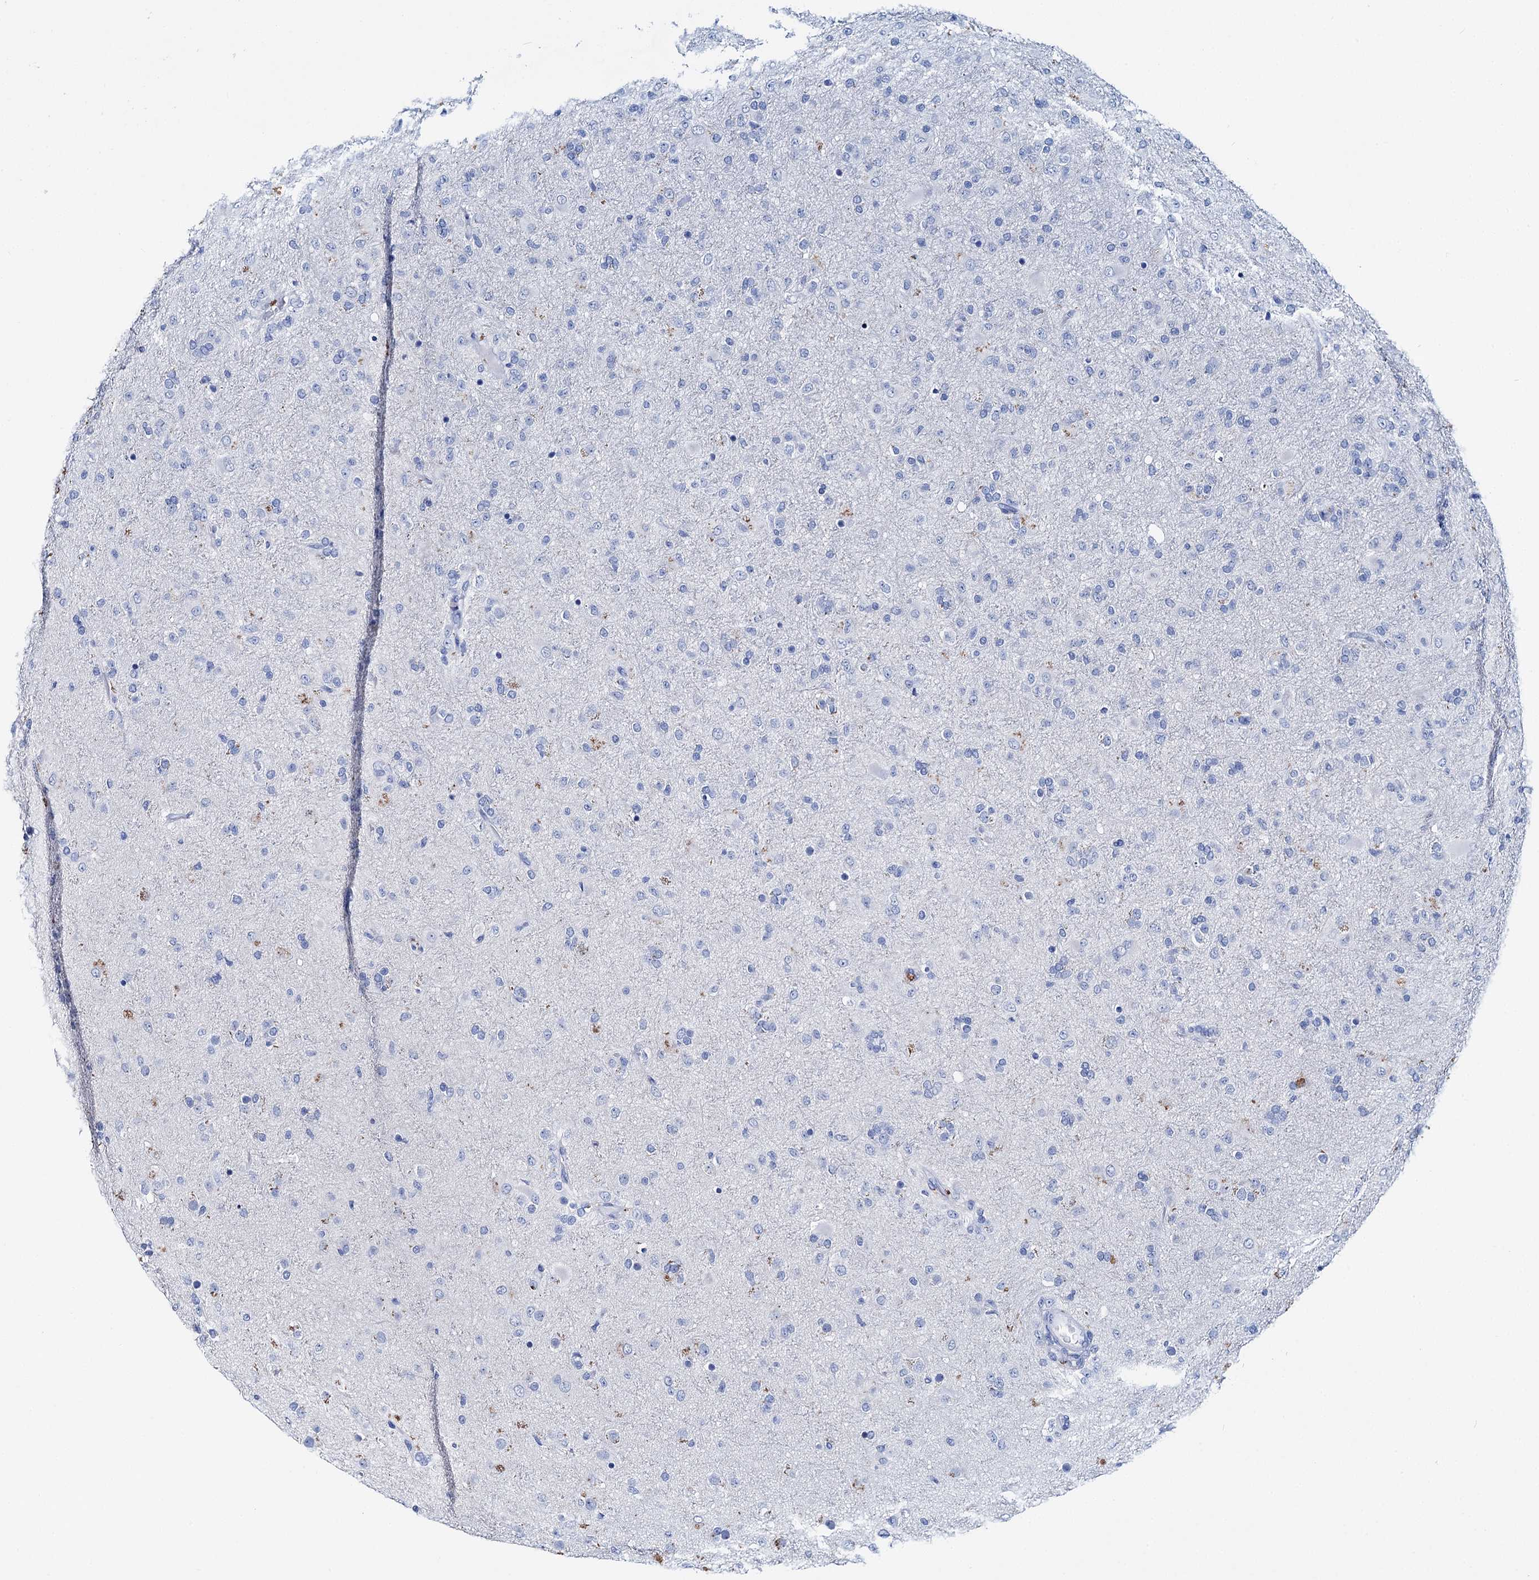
{"staining": {"intensity": "negative", "quantity": "none", "location": "none"}, "tissue": "glioma", "cell_type": "Tumor cells", "image_type": "cancer", "snomed": [{"axis": "morphology", "description": "Glioma, malignant, Low grade"}, {"axis": "topography", "description": "Brain"}], "caption": "DAB immunohistochemical staining of glioma demonstrates no significant expression in tumor cells. (Stains: DAB (3,3'-diaminobenzidine) IHC with hematoxylin counter stain, Microscopy: brightfield microscopy at high magnification).", "gene": "BRINP1", "patient": {"sex": "male", "age": 65}}